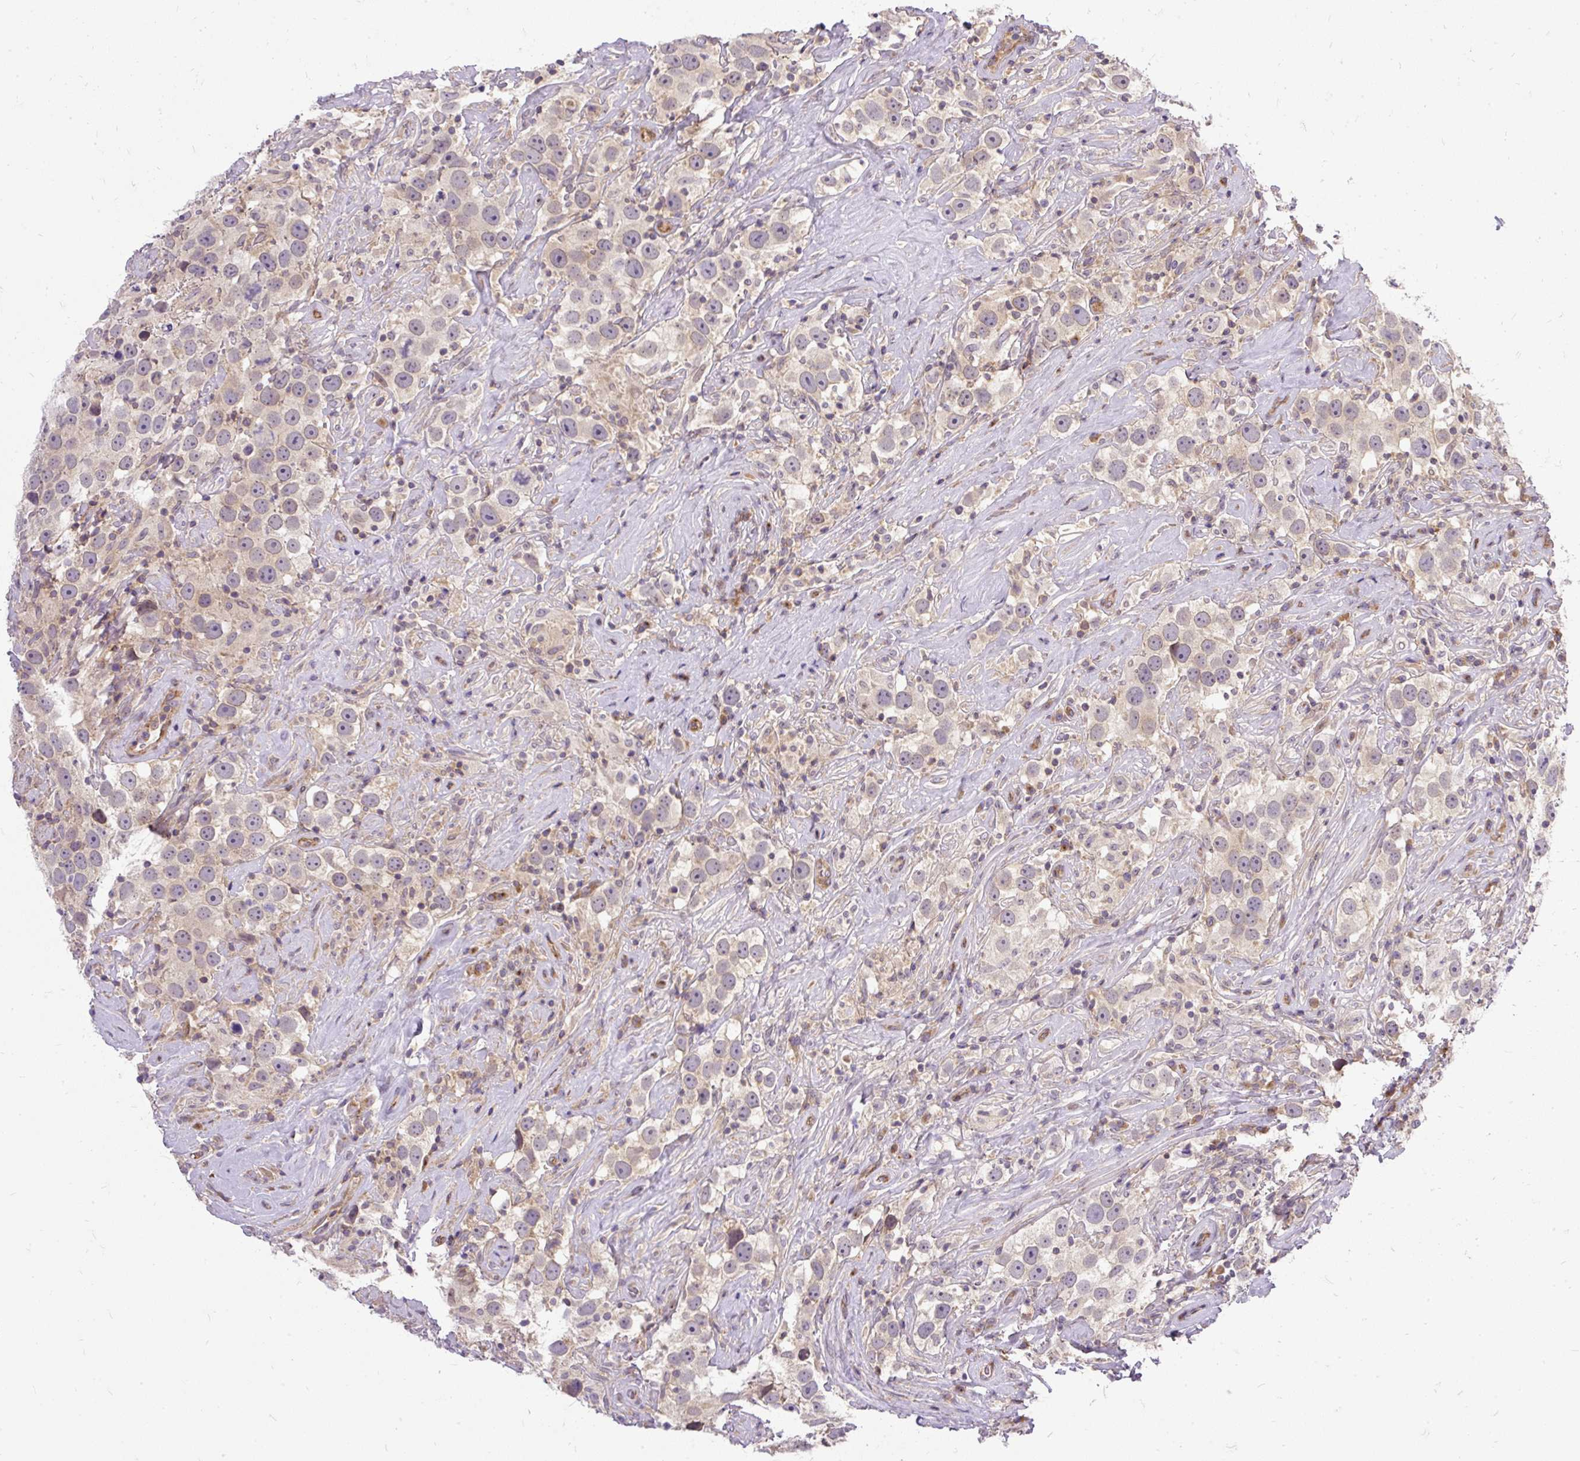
{"staining": {"intensity": "negative", "quantity": "none", "location": "none"}, "tissue": "testis cancer", "cell_type": "Tumor cells", "image_type": "cancer", "snomed": [{"axis": "morphology", "description": "Seminoma, NOS"}, {"axis": "topography", "description": "Testis"}], "caption": "High power microscopy histopathology image of an immunohistochemistry (IHC) image of testis seminoma, revealing no significant positivity in tumor cells.", "gene": "TRIM17", "patient": {"sex": "male", "age": 49}}